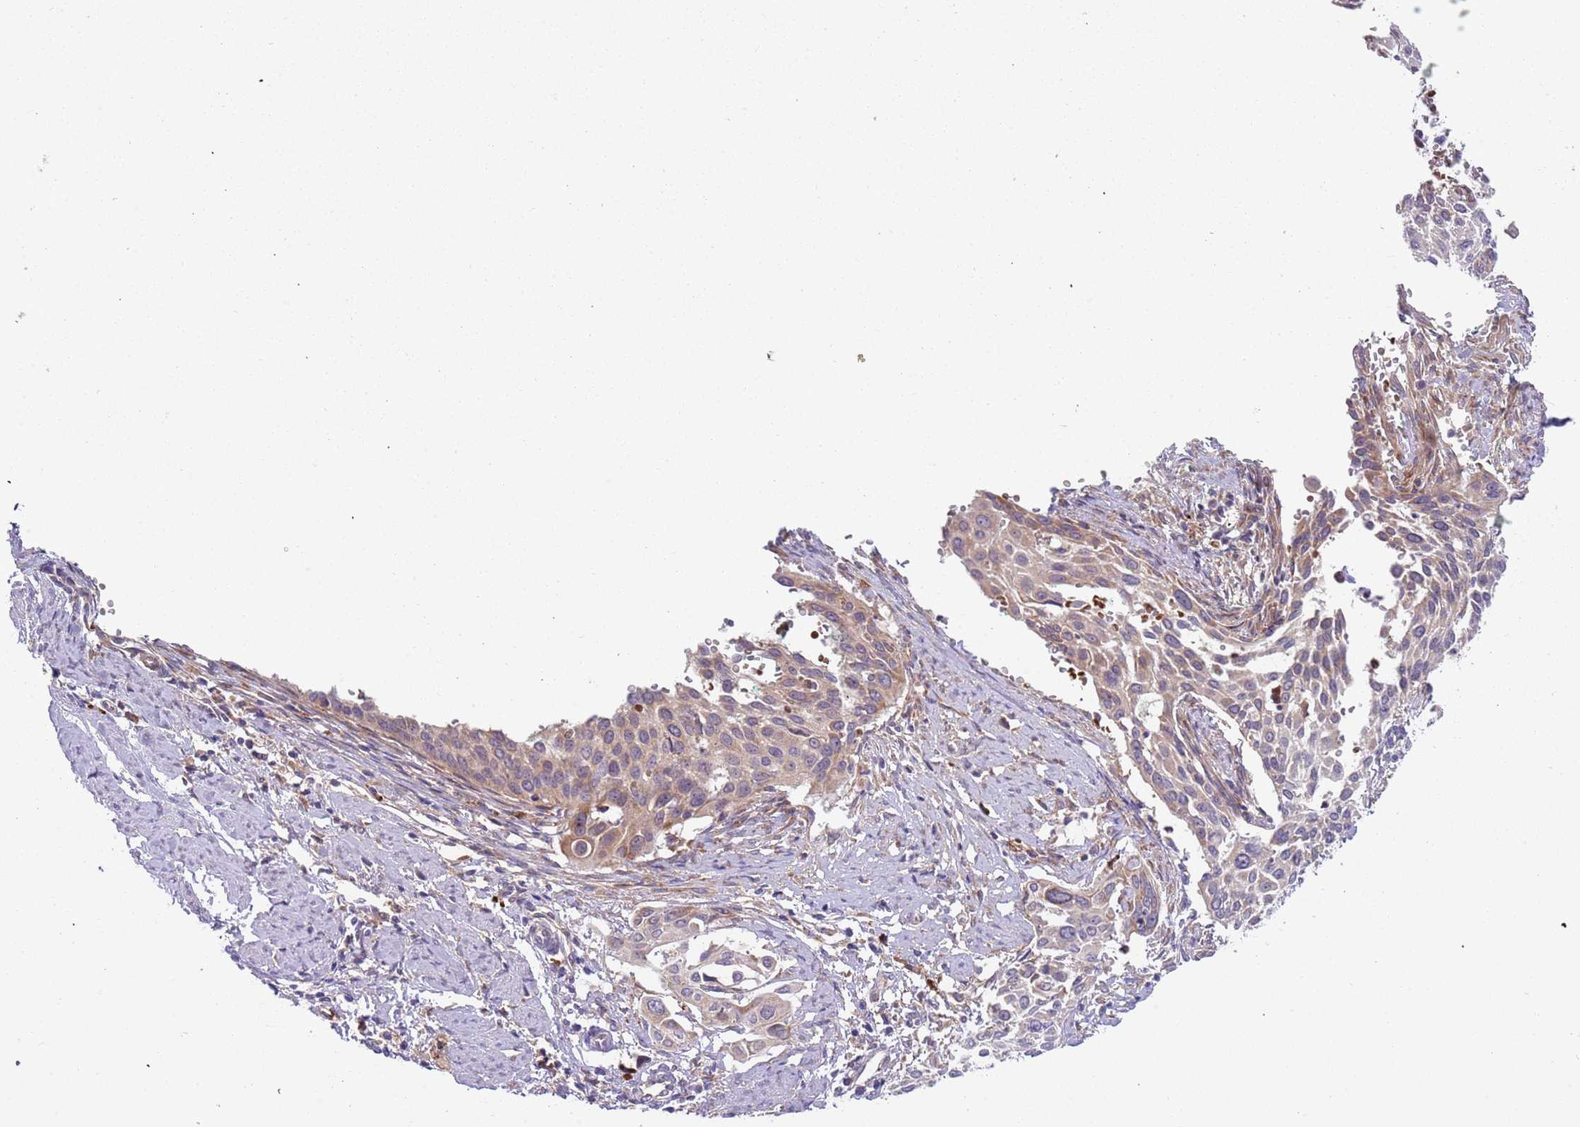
{"staining": {"intensity": "weak", "quantity": ">75%", "location": "cytoplasmic/membranous"}, "tissue": "cervical cancer", "cell_type": "Tumor cells", "image_type": "cancer", "snomed": [{"axis": "morphology", "description": "Squamous cell carcinoma, NOS"}, {"axis": "topography", "description": "Cervix"}], "caption": "IHC (DAB (3,3'-diaminobenzidine)) staining of cervical cancer exhibits weak cytoplasmic/membranous protein expression in about >75% of tumor cells.", "gene": "VWCE", "patient": {"sex": "female", "age": 44}}